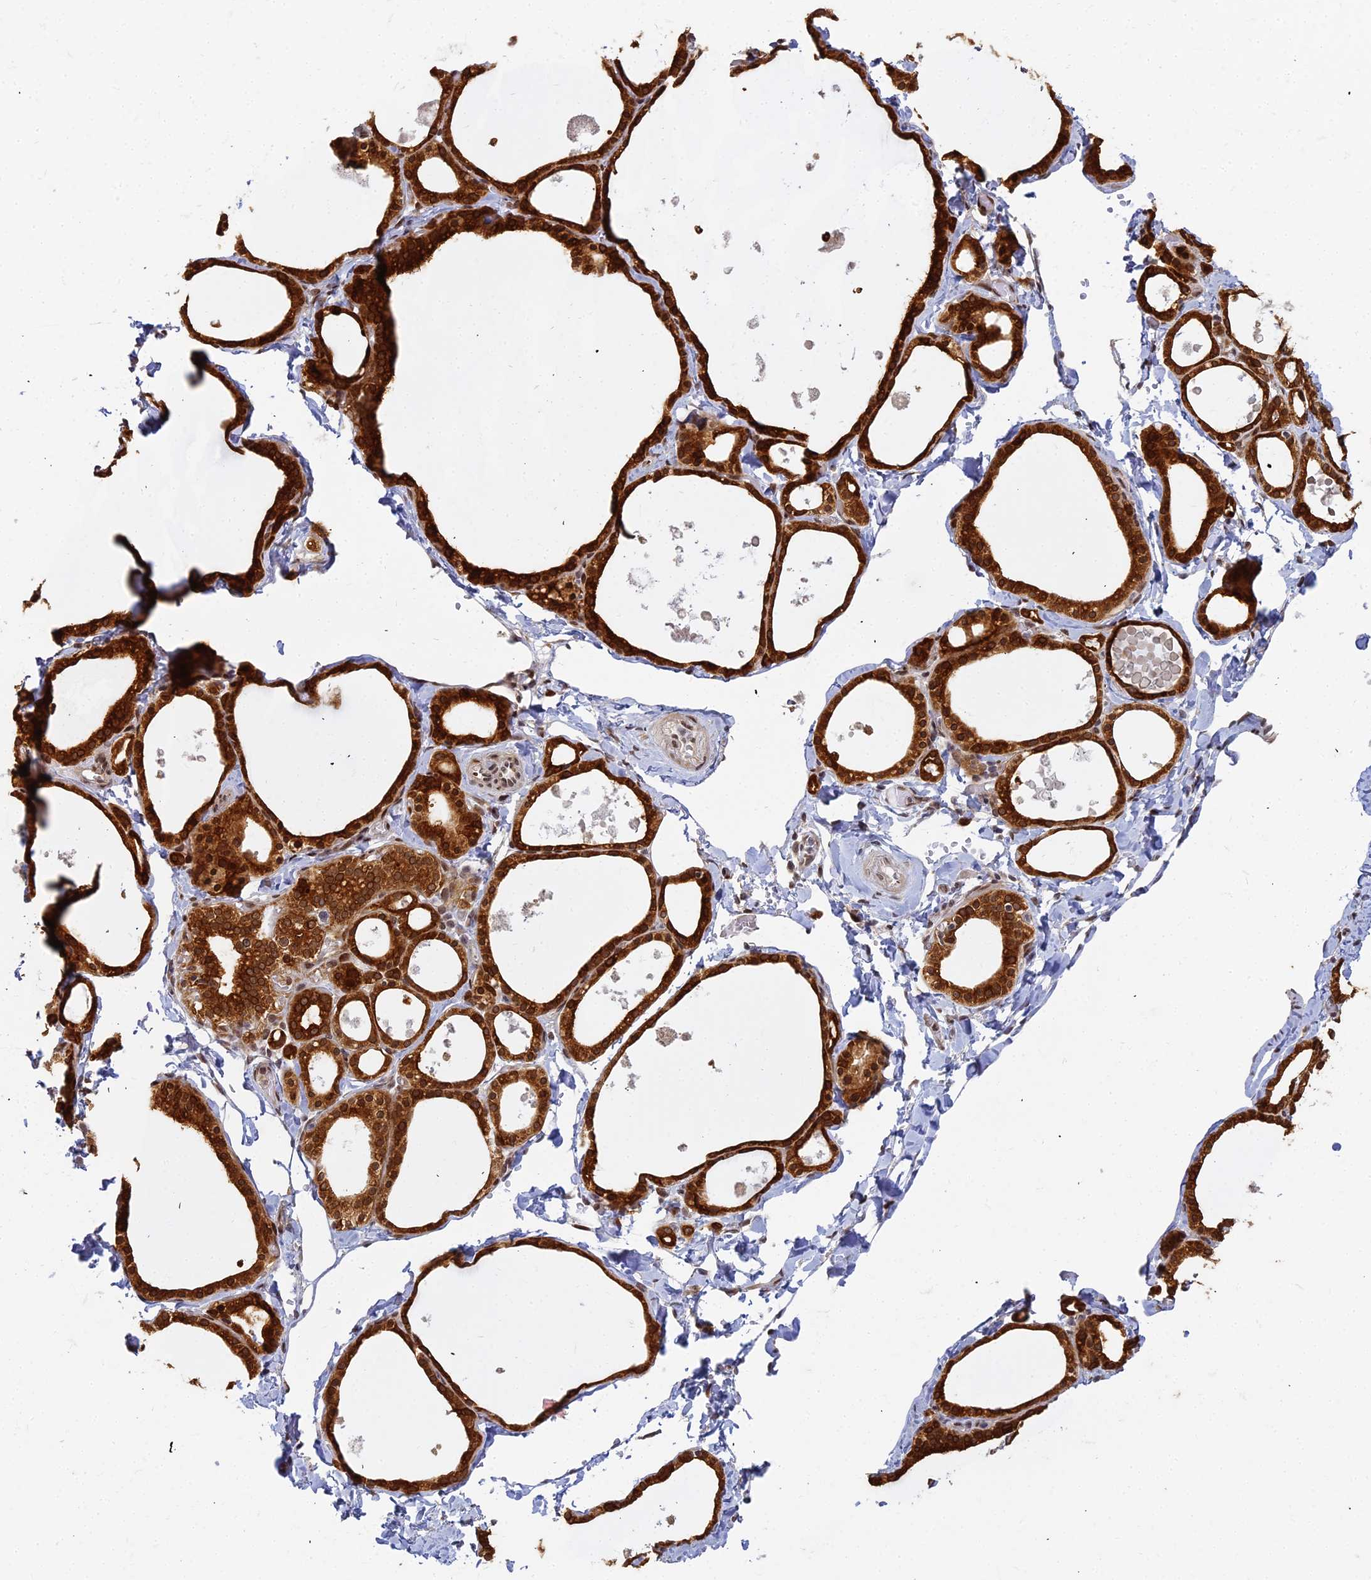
{"staining": {"intensity": "strong", "quantity": ">75%", "location": "cytoplasmic/membranous,nuclear"}, "tissue": "thyroid gland", "cell_type": "Glandular cells", "image_type": "normal", "snomed": [{"axis": "morphology", "description": "Normal tissue, NOS"}, {"axis": "topography", "description": "Thyroid gland"}], "caption": "Immunohistochemistry image of normal thyroid gland: thyroid gland stained using immunohistochemistry demonstrates high levels of strong protein expression localized specifically in the cytoplasmic/membranous,nuclear of glandular cells, appearing as a cytoplasmic/membranous,nuclear brown color.", "gene": "ABCA2", "patient": {"sex": "male", "age": 56}}